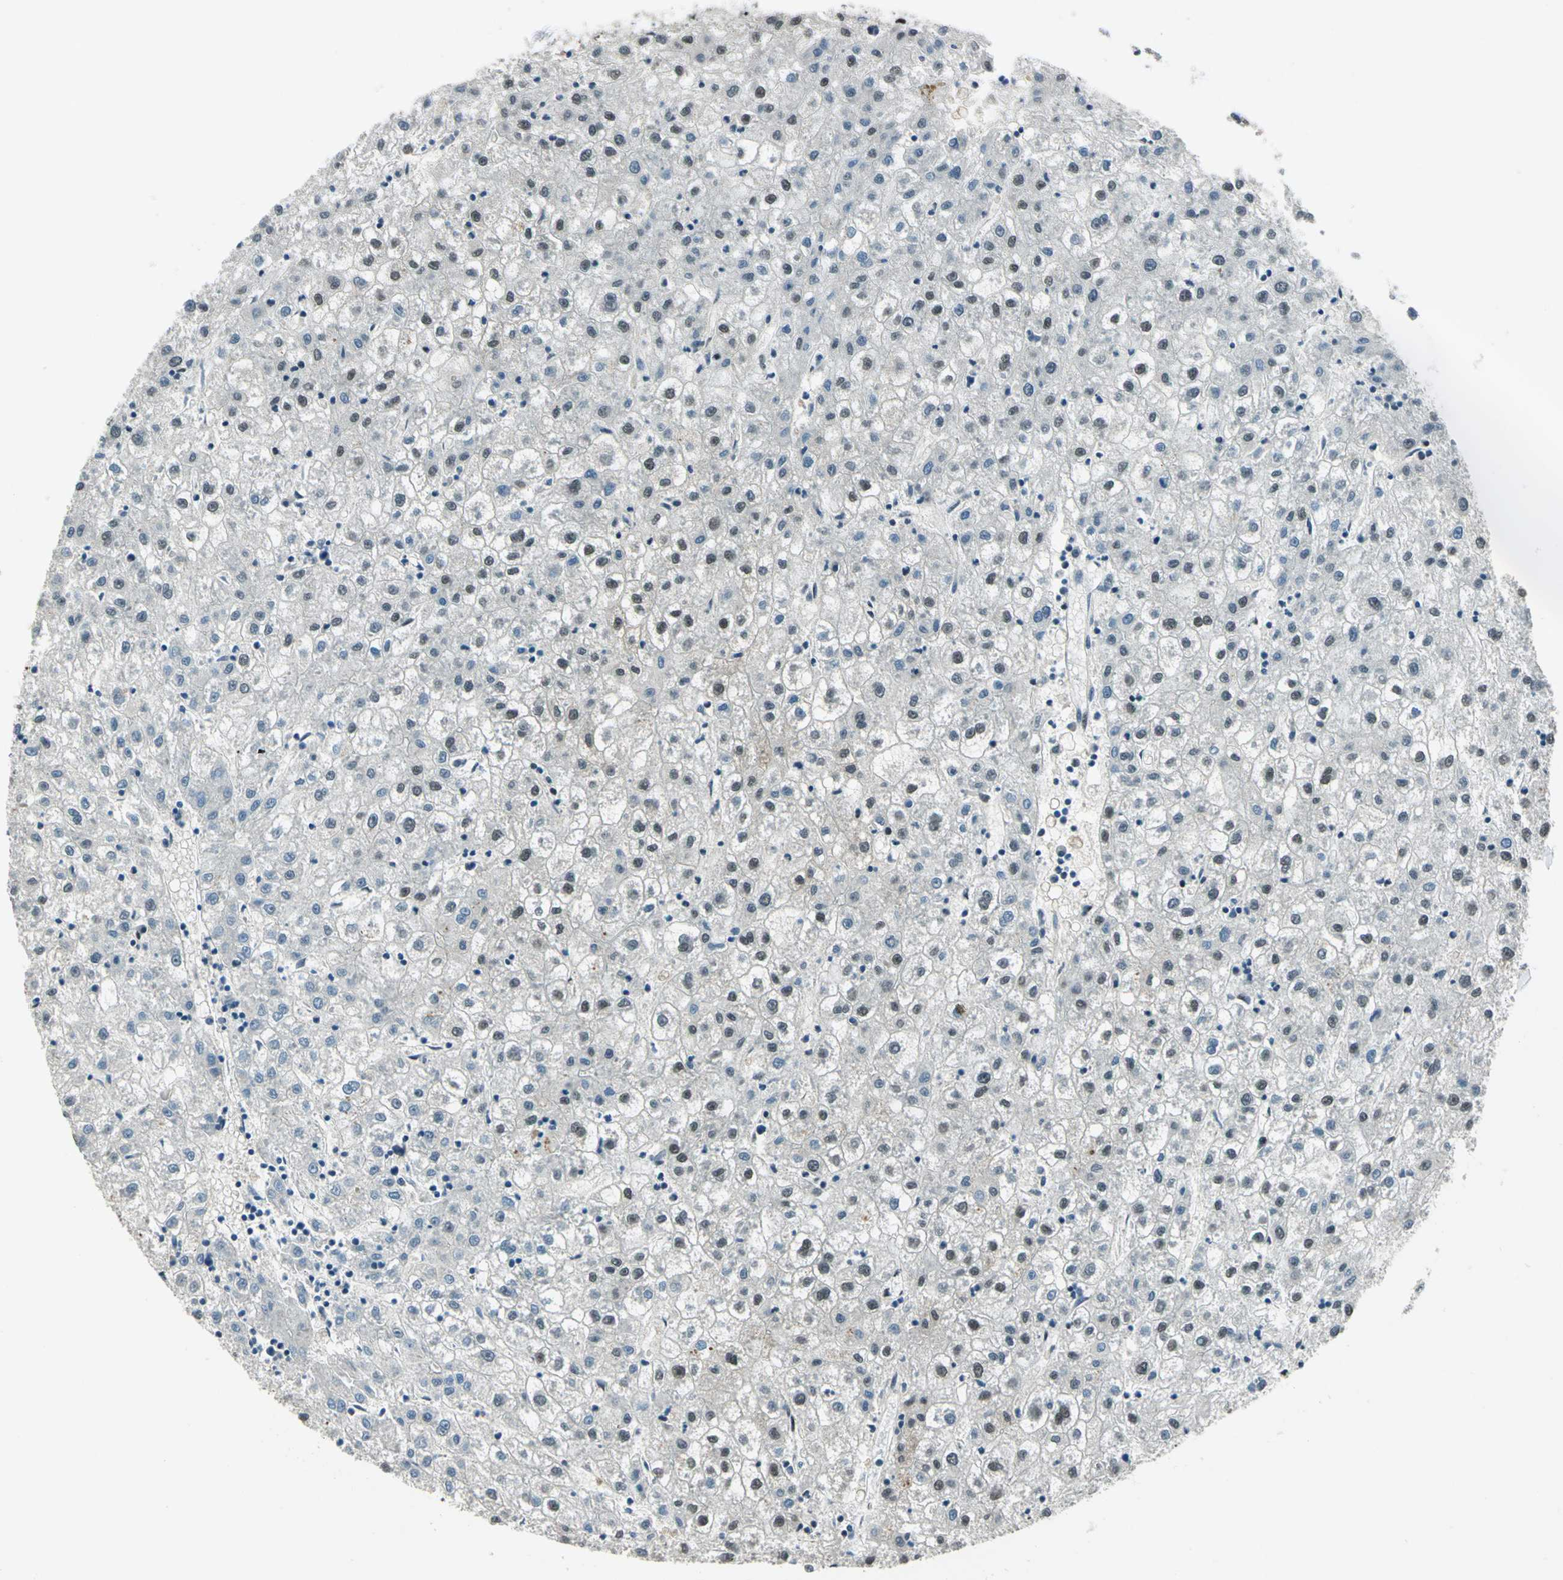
{"staining": {"intensity": "moderate", "quantity": "25%-75%", "location": "nuclear"}, "tissue": "liver cancer", "cell_type": "Tumor cells", "image_type": "cancer", "snomed": [{"axis": "morphology", "description": "Carcinoma, Hepatocellular, NOS"}, {"axis": "topography", "description": "Liver"}], "caption": "This histopathology image shows immunohistochemistry (IHC) staining of human liver hepatocellular carcinoma, with medium moderate nuclear staining in approximately 25%-75% of tumor cells.", "gene": "KAT6B", "patient": {"sex": "male", "age": 72}}